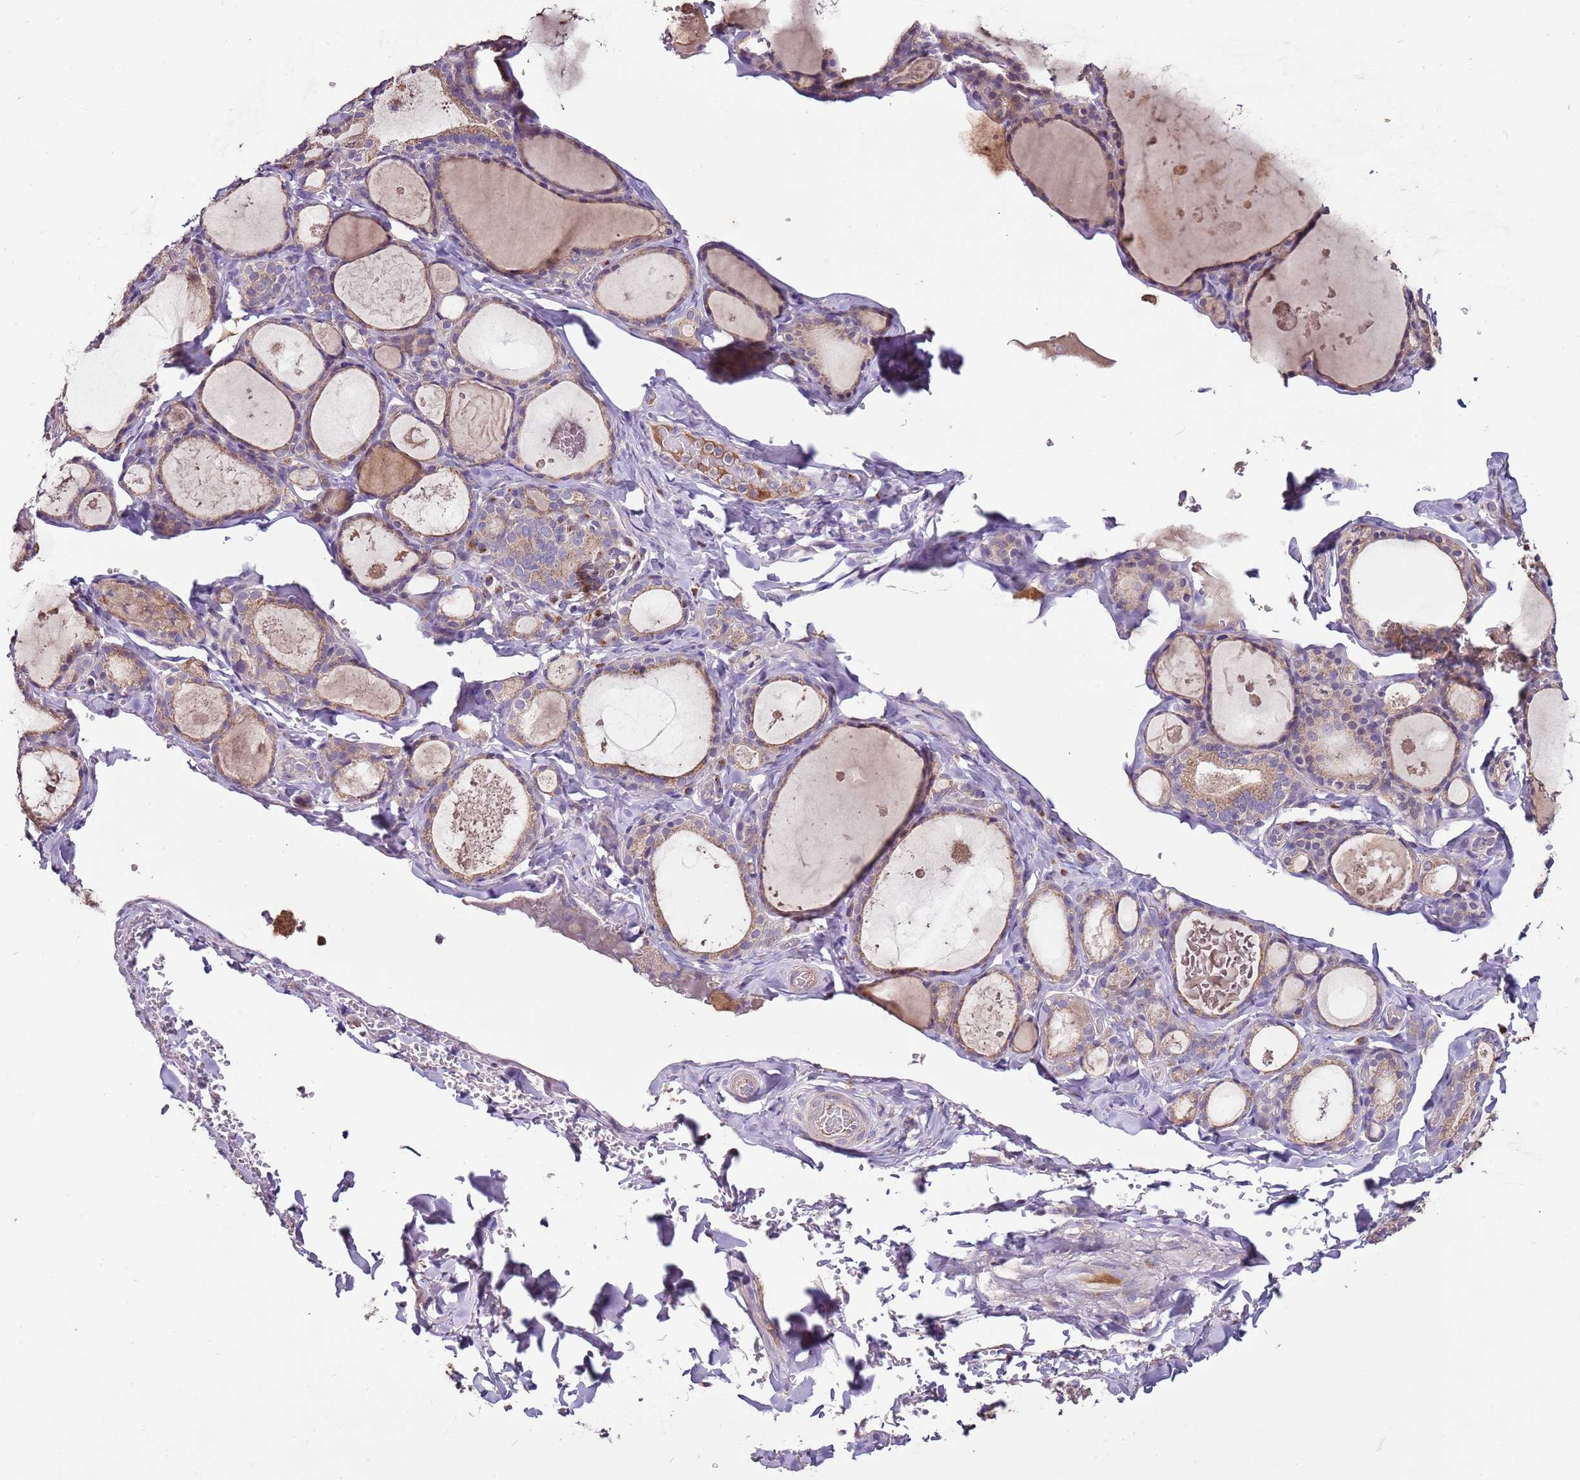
{"staining": {"intensity": "moderate", "quantity": ">75%", "location": "cytoplasmic/membranous"}, "tissue": "thyroid gland", "cell_type": "Glandular cells", "image_type": "normal", "snomed": [{"axis": "morphology", "description": "Normal tissue, NOS"}, {"axis": "topography", "description": "Thyroid gland"}], "caption": "Protein staining displays moderate cytoplasmic/membranous expression in about >75% of glandular cells in normal thyroid gland.", "gene": "FAM20A", "patient": {"sex": "male", "age": 56}}